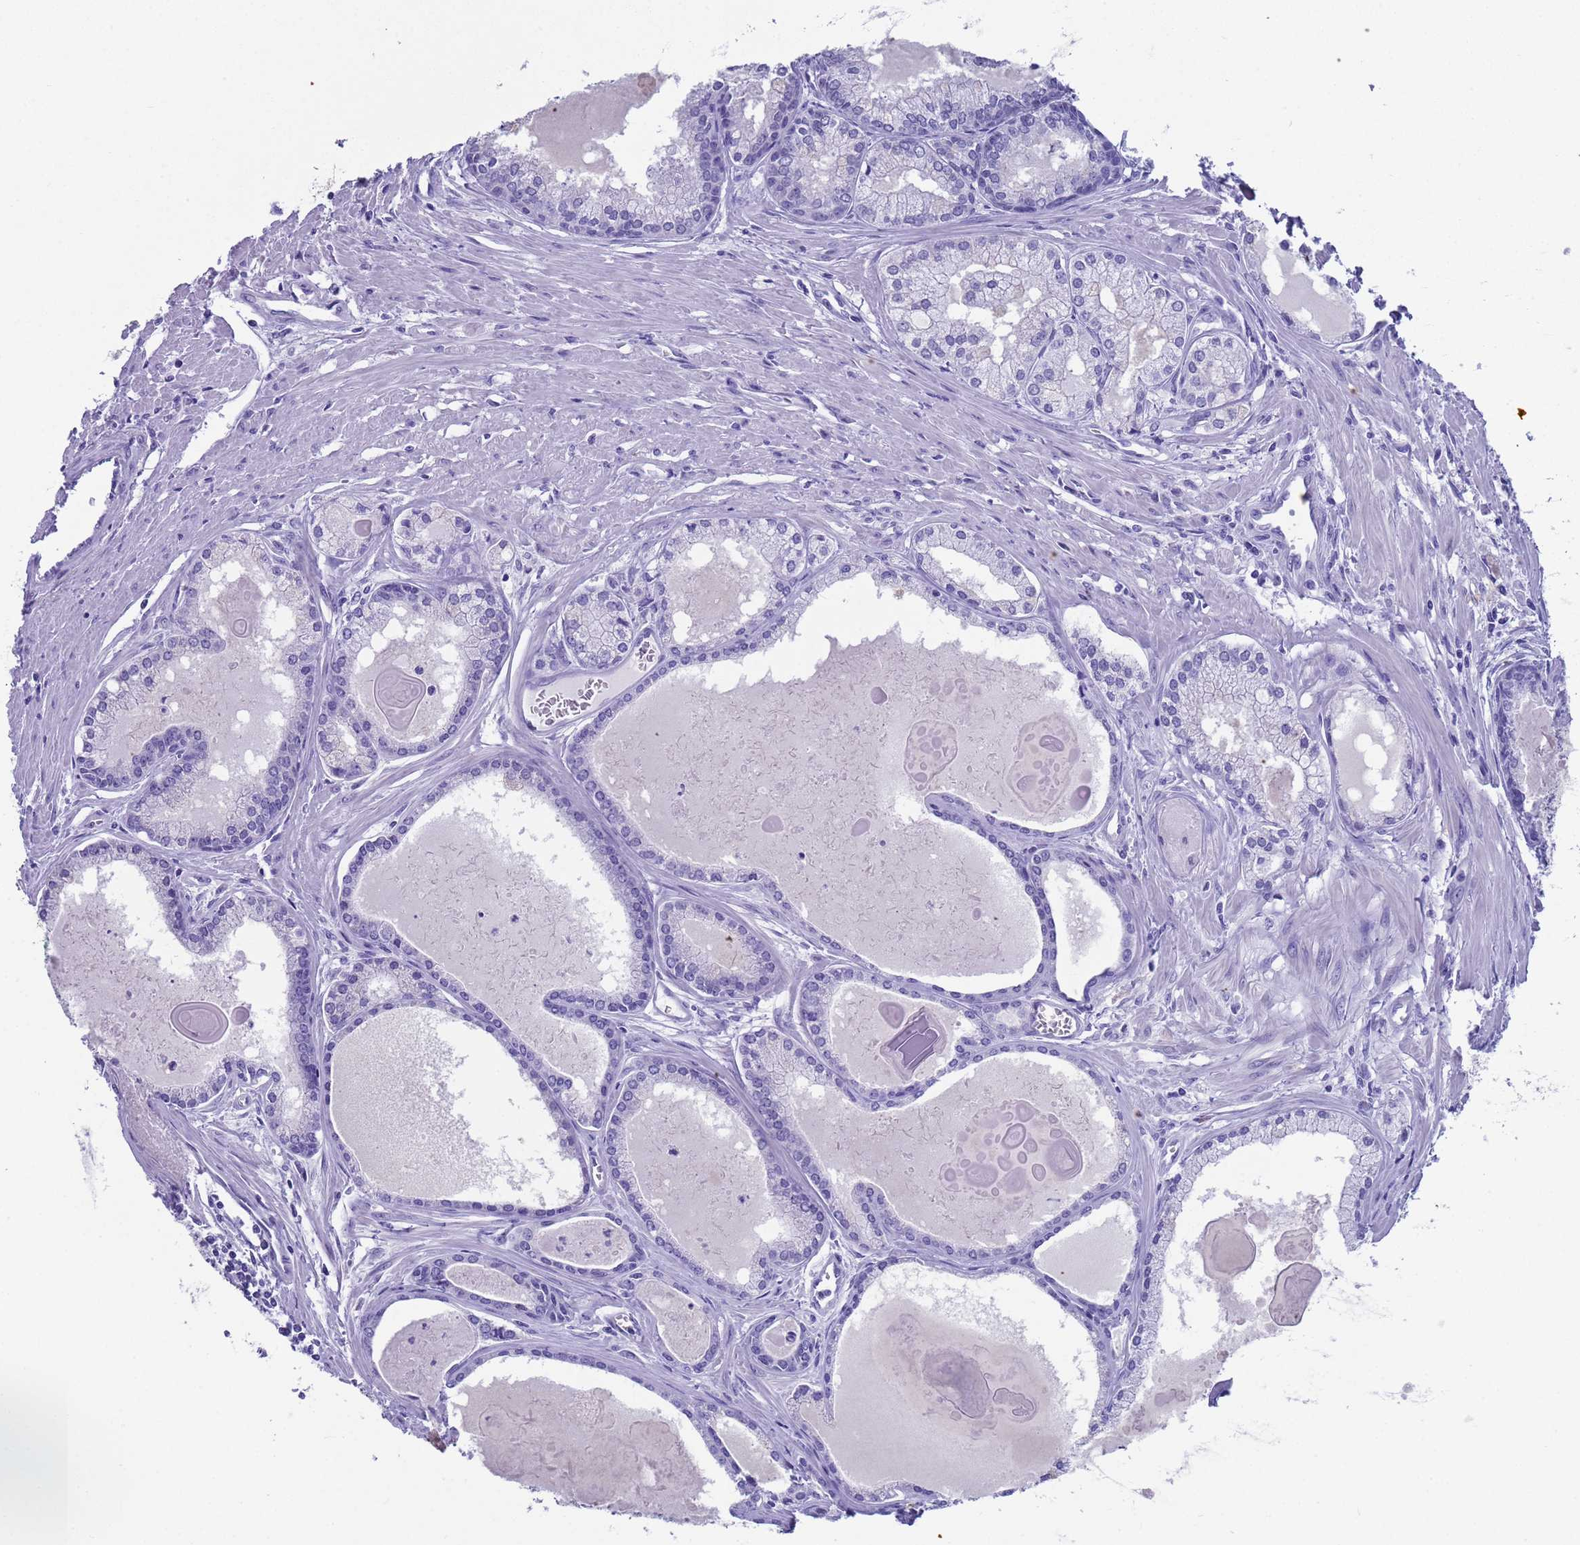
{"staining": {"intensity": "negative", "quantity": "none", "location": "none"}, "tissue": "prostate cancer", "cell_type": "Tumor cells", "image_type": "cancer", "snomed": [{"axis": "morphology", "description": "Adenocarcinoma, High grade"}, {"axis": "topography", "description": "Prostate"}], "caption": "This is an immunohistochemistry (IHC) histopathology image of prostate cancer (high-grade adenocarcinoma). There is no positivity in tumor cells.", "gene": "CKM", "patient": {"sex": "male", "age": 68}}